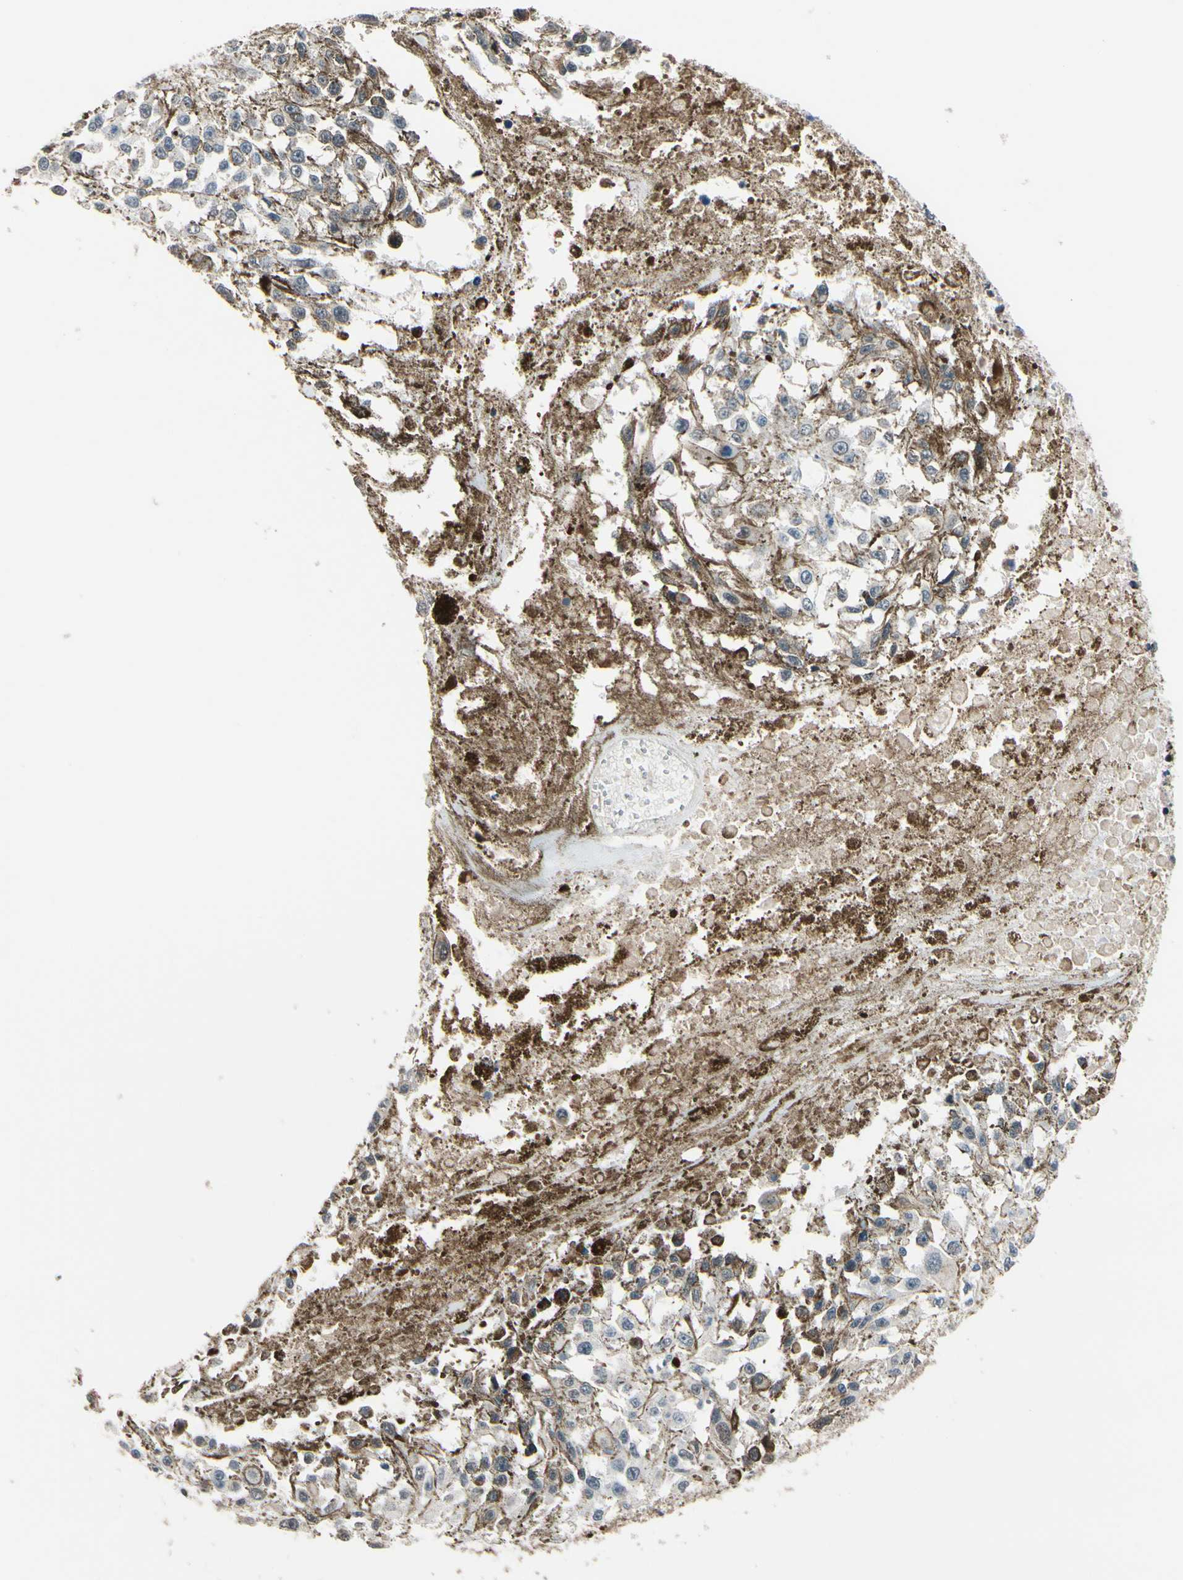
{"staining": {"intensity": "negative", "quantity": "none", "location": "none"}, "tissue": "melanoma", "cell_type": "Tumor cells", "image_type": "cancer", "snomed": [{"axis": "morphology", "description": "Malignant melanoma, Metastatic site"}, {"axis": "topography", "description": "Lymph node"}], "caption": "High magnification brightfield microscopy of melanoma stained with DAB (3,3'-diaminobenzidine) (brown) and counterstained with hematoxylin (blue): tumor cells show no significant positivity.", "gene": "TMEM176A", "patient": {"sex": "male", "age": 59}}